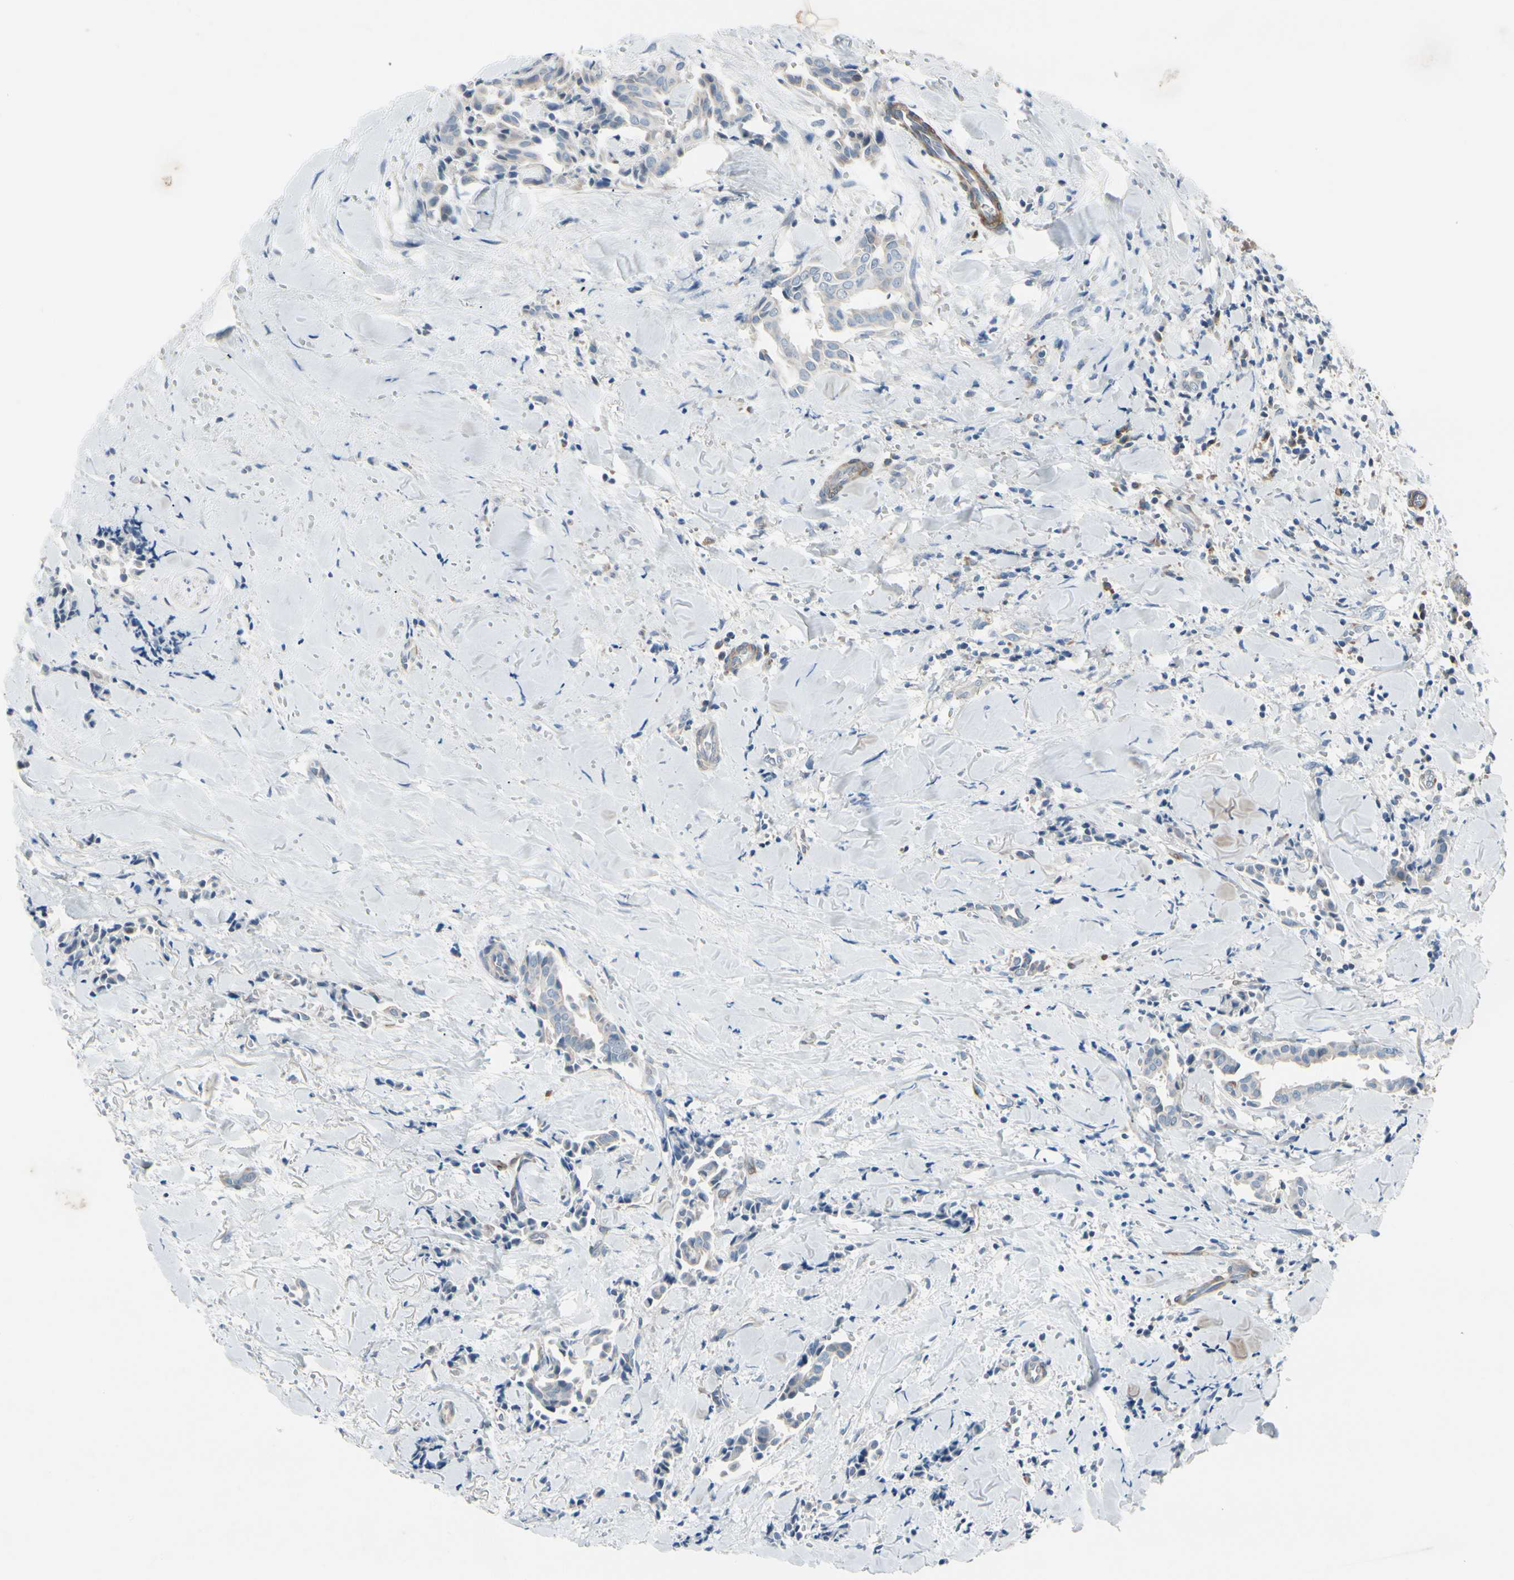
{"staining": {"intensity": "negative", "quantity": "none", "location": "none"}, "tissue": "head and neck cancer", "cell_type": "Tumor cells", "image_type": "cancer", "snomed": [{"axis": "morphology", "description": "Adenocarcinoma, NOS"}, {"axis": "topography", "description": "Salivary gland"}, {"axis": "topography", "description": "Head-Neck"}], "caption": "Histopathology image shows no significant protein staining in tumor cells of head and neck cancer (adenocarcinoma).", "gene": "MAP2", "patient": {"sex": "female", "age": 59}}